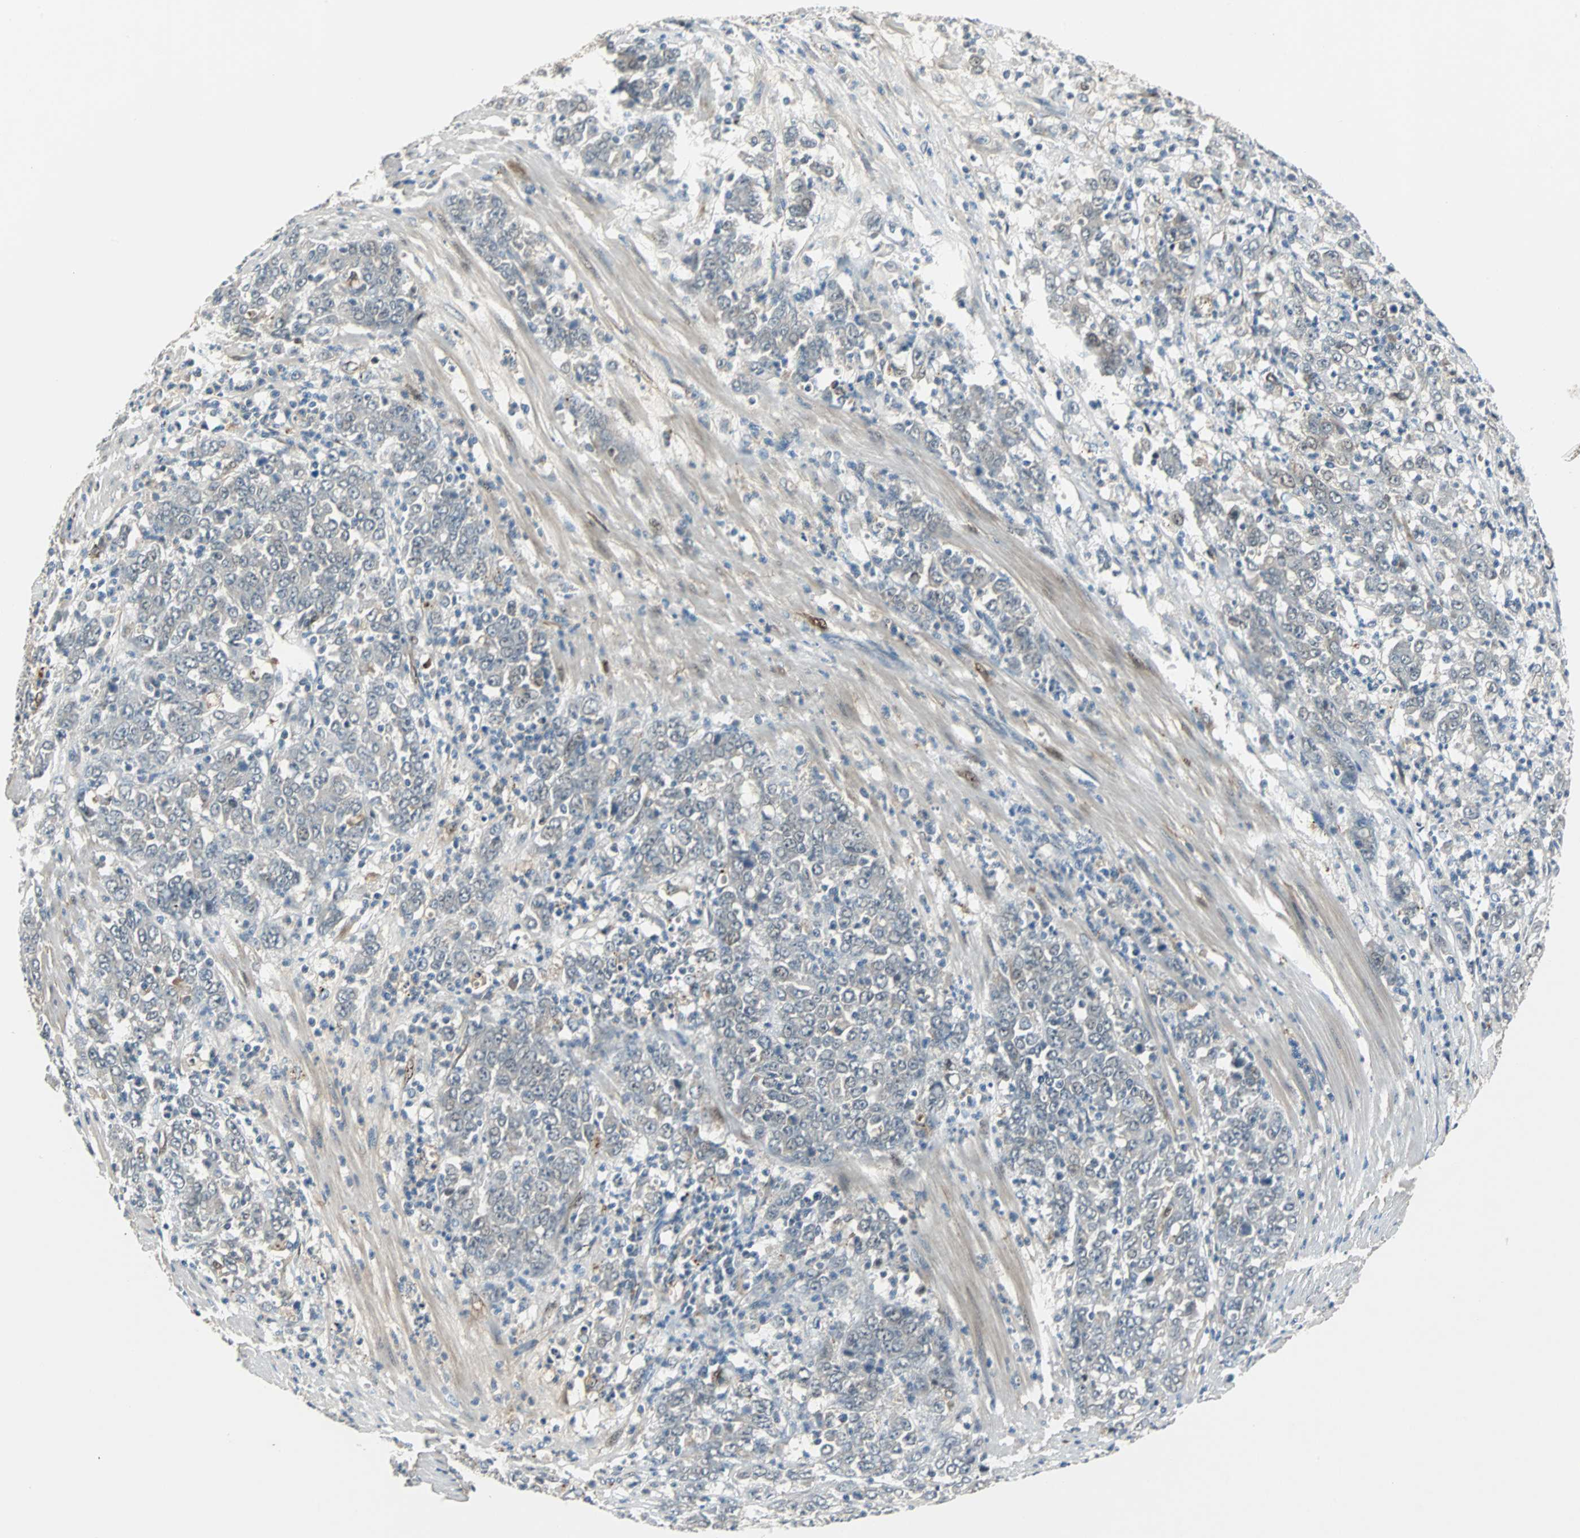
{"staining": {"intensity": "negative", "quantity": "none", "location": "none"}, "tissue": "stomach cancer", "cell_type": "Tumor cells", "image_type": "cancer", "snomed": [{"axis": "morphology", "description": "Adenocarcinoma, NOS"}, {"axis": "topography", "description": "Stomach, lower"}], "caption": "High power microscopy photomicrograph of an immunohistochemistry image of stomach cancer, revealing no significant staining in tumor cells. (Immunohistochemistry, brightfield microscopy, high magnification).", "gene": "FHL2", "patient": {"sex": "female", "age": 71}}